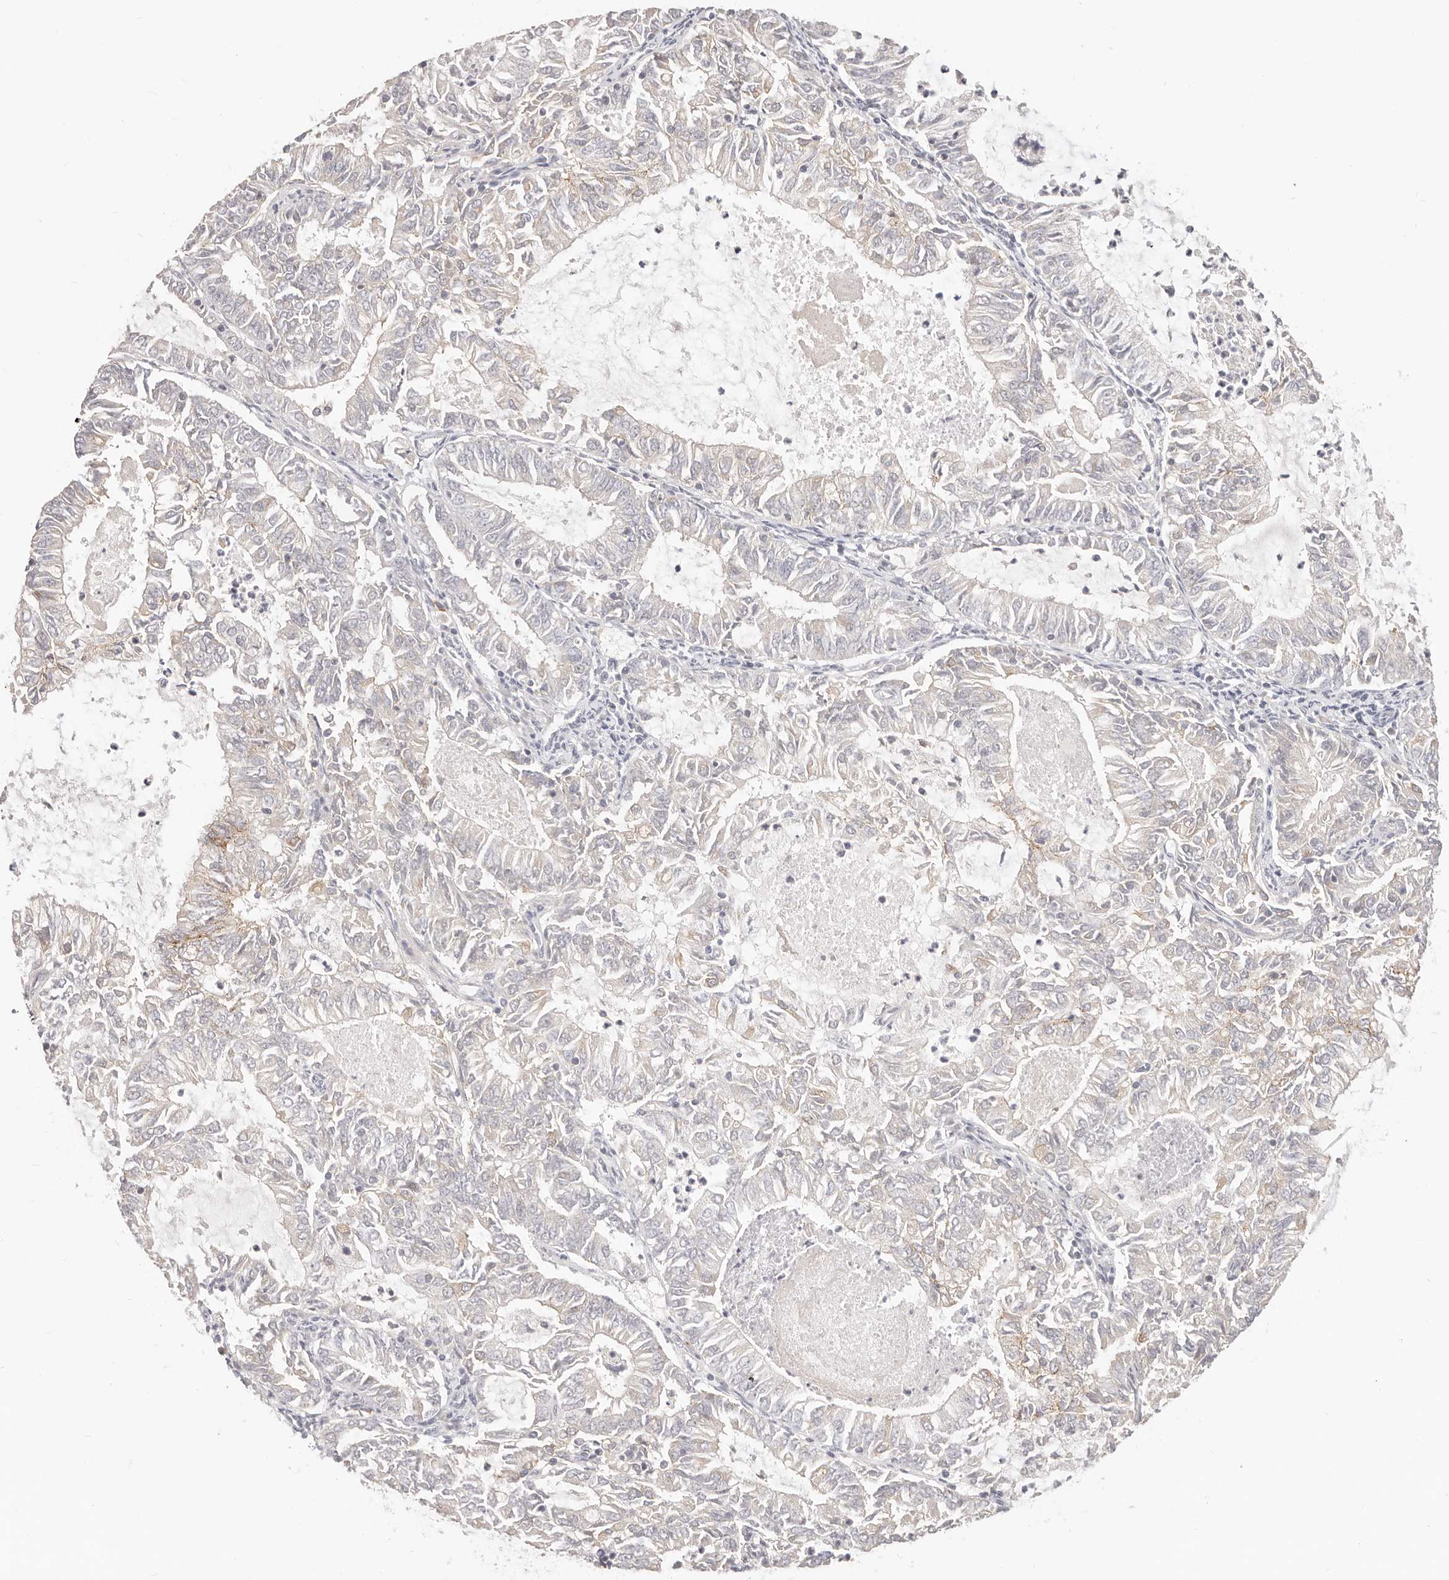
{"staining": {"intensity": "negative", "quantity": "none", "location": "none"}, "tissue": "endometrial cancer", "cell_type": "Tumor cells", "image_type": "cancer", "snomed": [{"axis": "morphology", "description": "Adenocarcinoma, NOS"}, {"axis": "topography", "description": "Endometrium"}], "caption": "Immunohistochemistry (IHC) photomicrograph of human endometrial cancer (adenocarcinoma) stained for a protein (brown), which reveals no positivity in tumor cells.", "gene": "DTNBP1", "patient": {"sex": "female", "age": 57}}